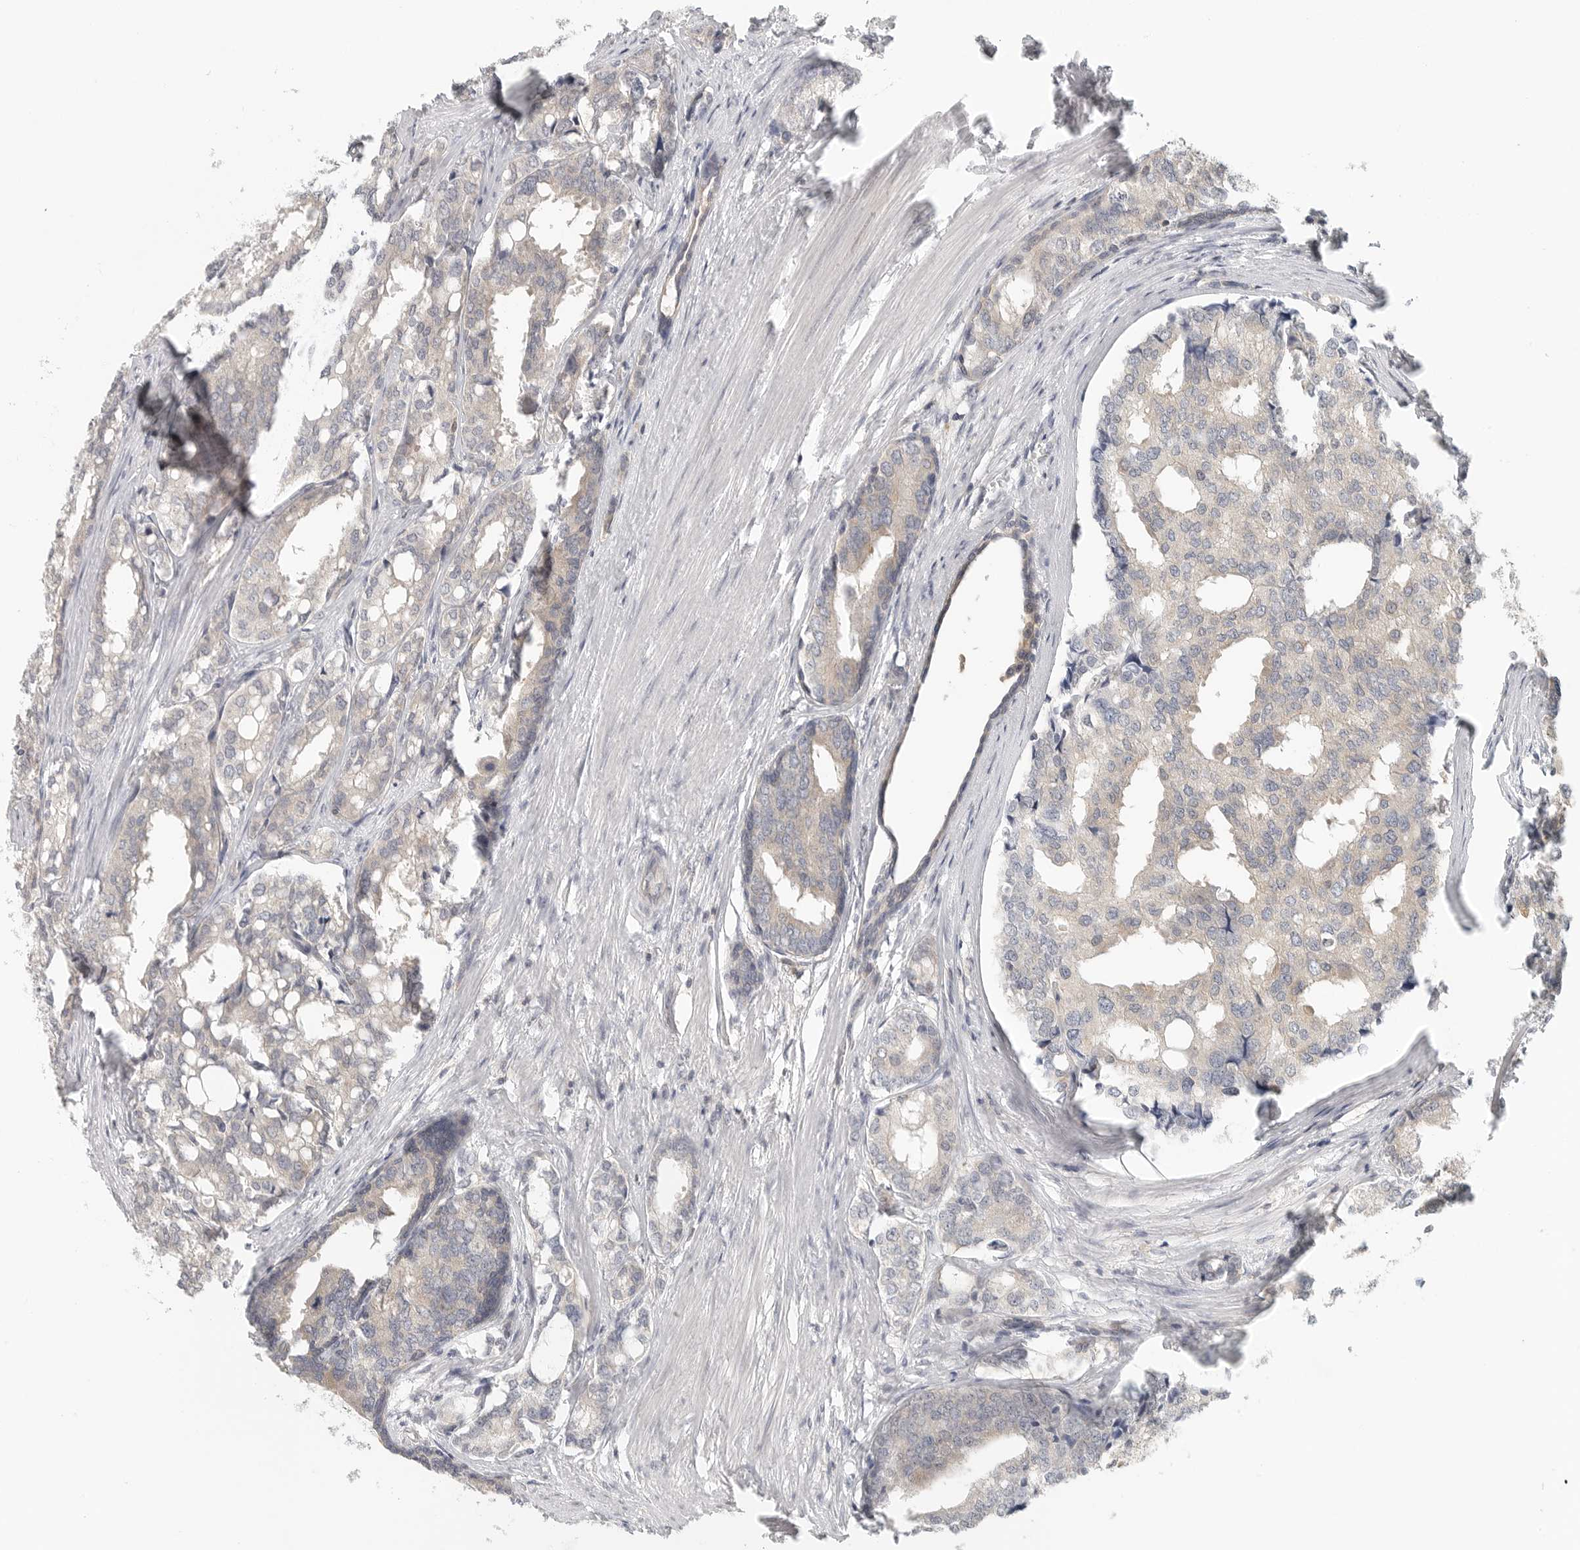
{"staining": {"intensity": "negative", "quantity": "none", "location": "none"}, "tissue": "prostate cancer", "cell_type": "Tumor cells", "image_type": "cancer", "snomed": [{"axis": "morphology", "description": "Adenocarcinoma, High grade"}, {"axis": "topography", "description": "Prostate"}], "caption": "This is an IHC photomicrograph of prostate cancer. There is no expression in tumor cells.", "gene": "HDAC6", "patient": {"sex": "male", "age": 50}}